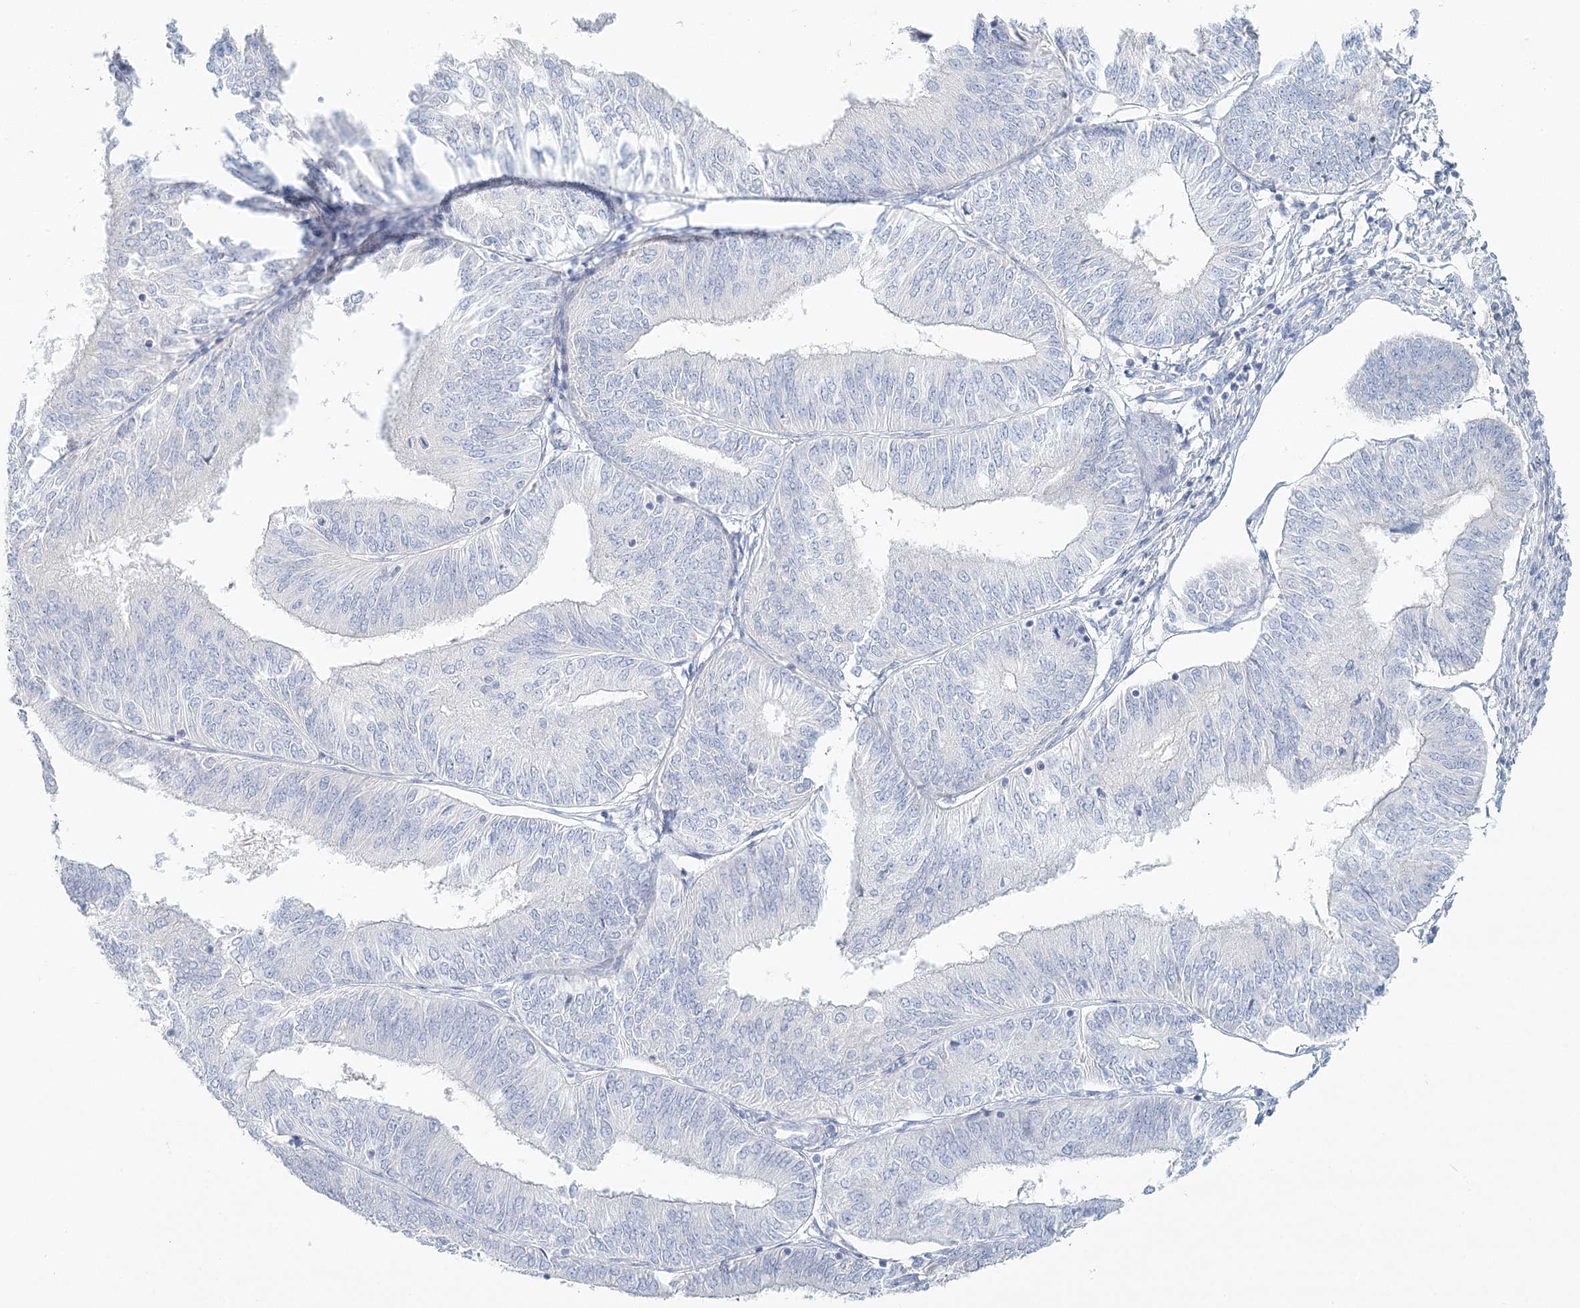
{"staining": {"intensity": "negative", "quantity": "none", "location": "none"}, "tissue": "endometrial cancer", "cell_type": "Tumor cells", "image_type": "cancer", "snomed": [{"axis": "morphology", "description": "Adenocarcinoma, NOS"}, {"axis": "topography", "description": "Endometrium"}], "caption": "This image is of adenocarcinoma (endometrial) stained with IHC to label a protein in brown with the nuclei are counter-stained blue. There is no staining in tumor cells.", "gene": "DMGDH", "patient": {"sex": "female", "age": 58}}